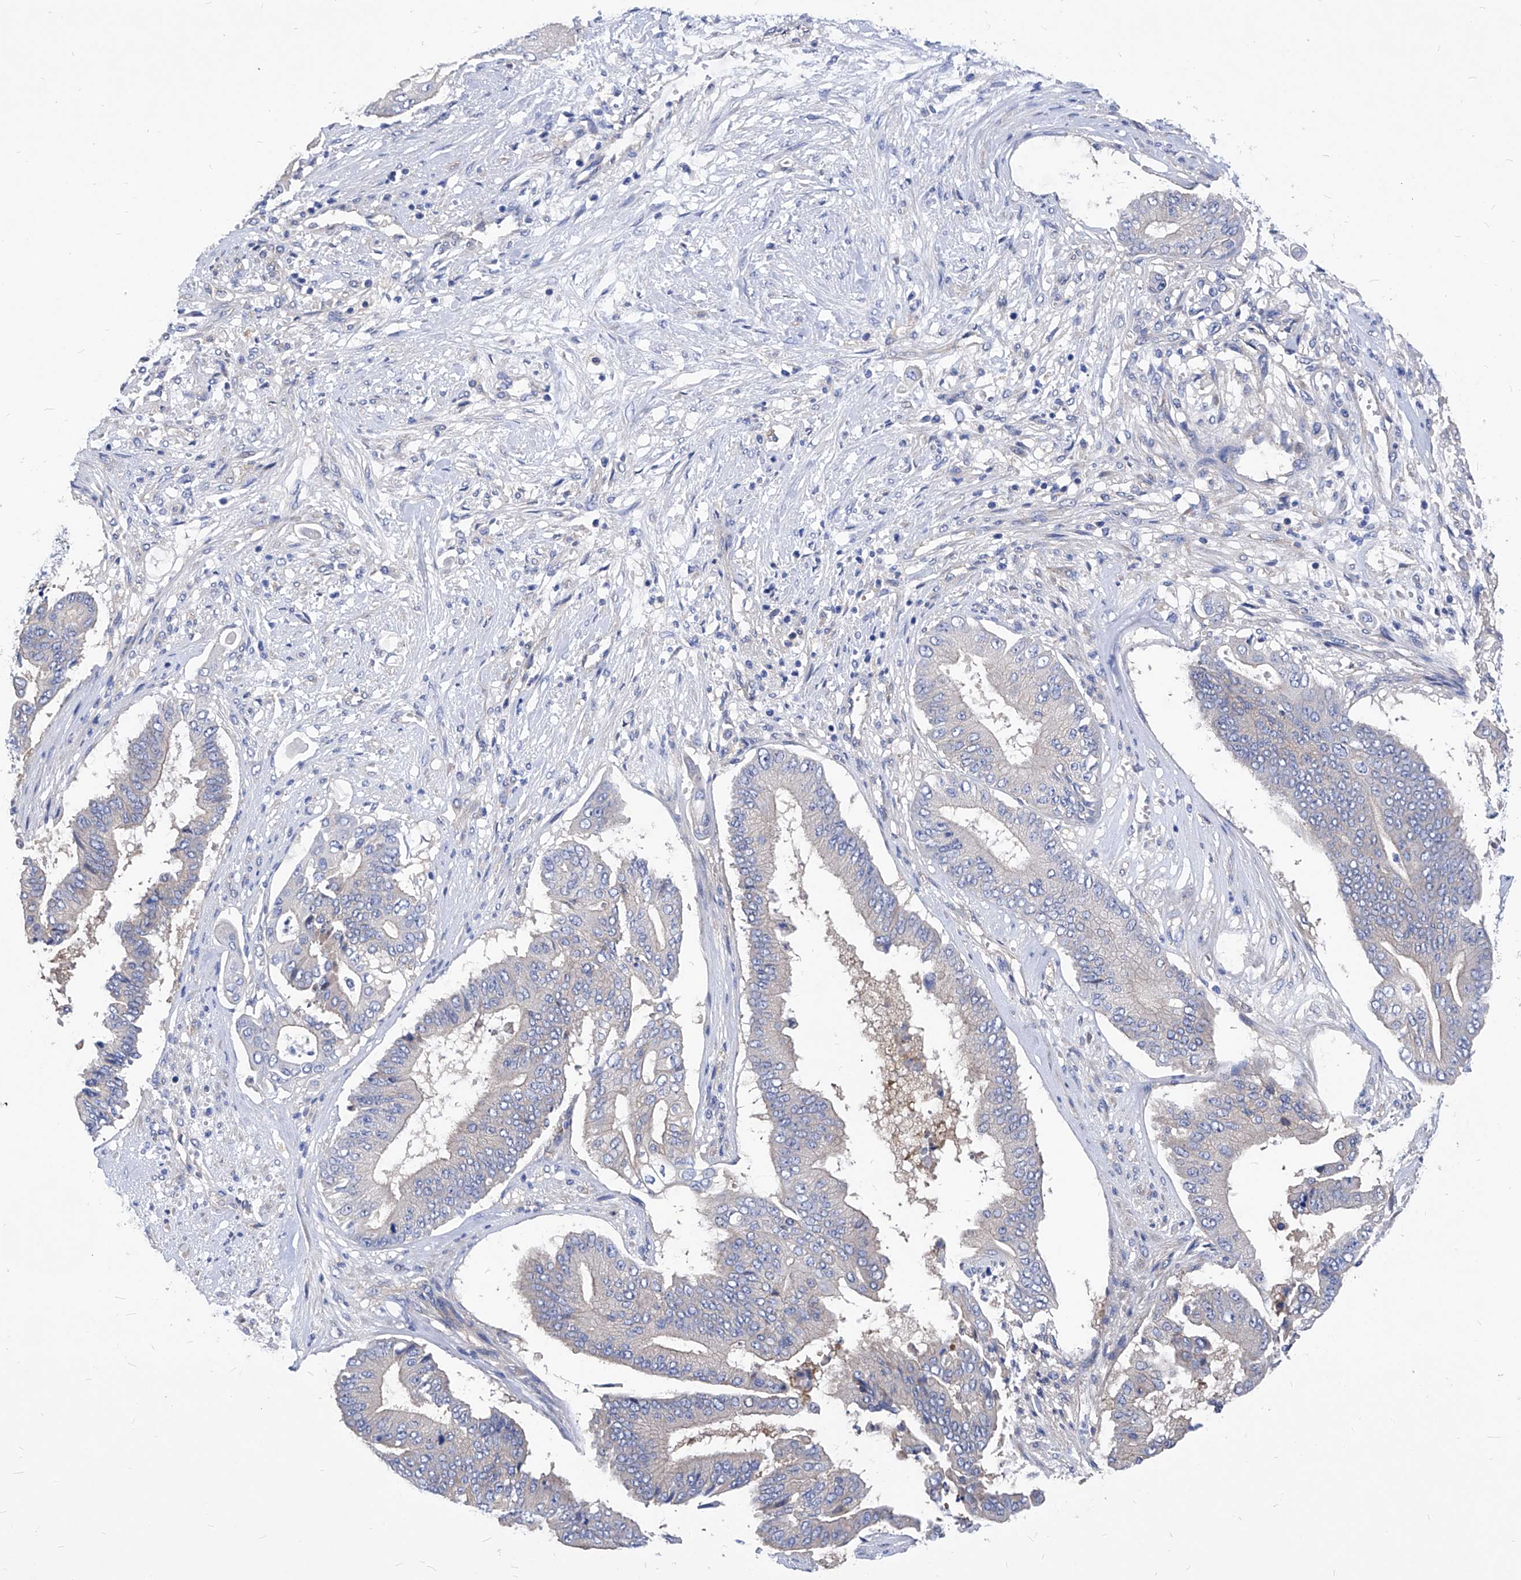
{"staining": {"intensity": "weak", "quantity": "<25%", "location": "cytoplasmic/membranous"}, "tissue": "pancreatic cancer", "cell_type": "Tumor cells", "image_type": "cancer", "snomed": [{"axis": "morphology", "description": "Adenocarcinoma, NOS"}, {"axis": "topography", "description": "Pancreas"}], "caption": "Human pancreatic adenocarcinoma stained for a protein using immunohistochemistry shows no staining in tumor cells.", "gene": "XPNPEP1", "patient": {"sex": "female", "age": 77}}